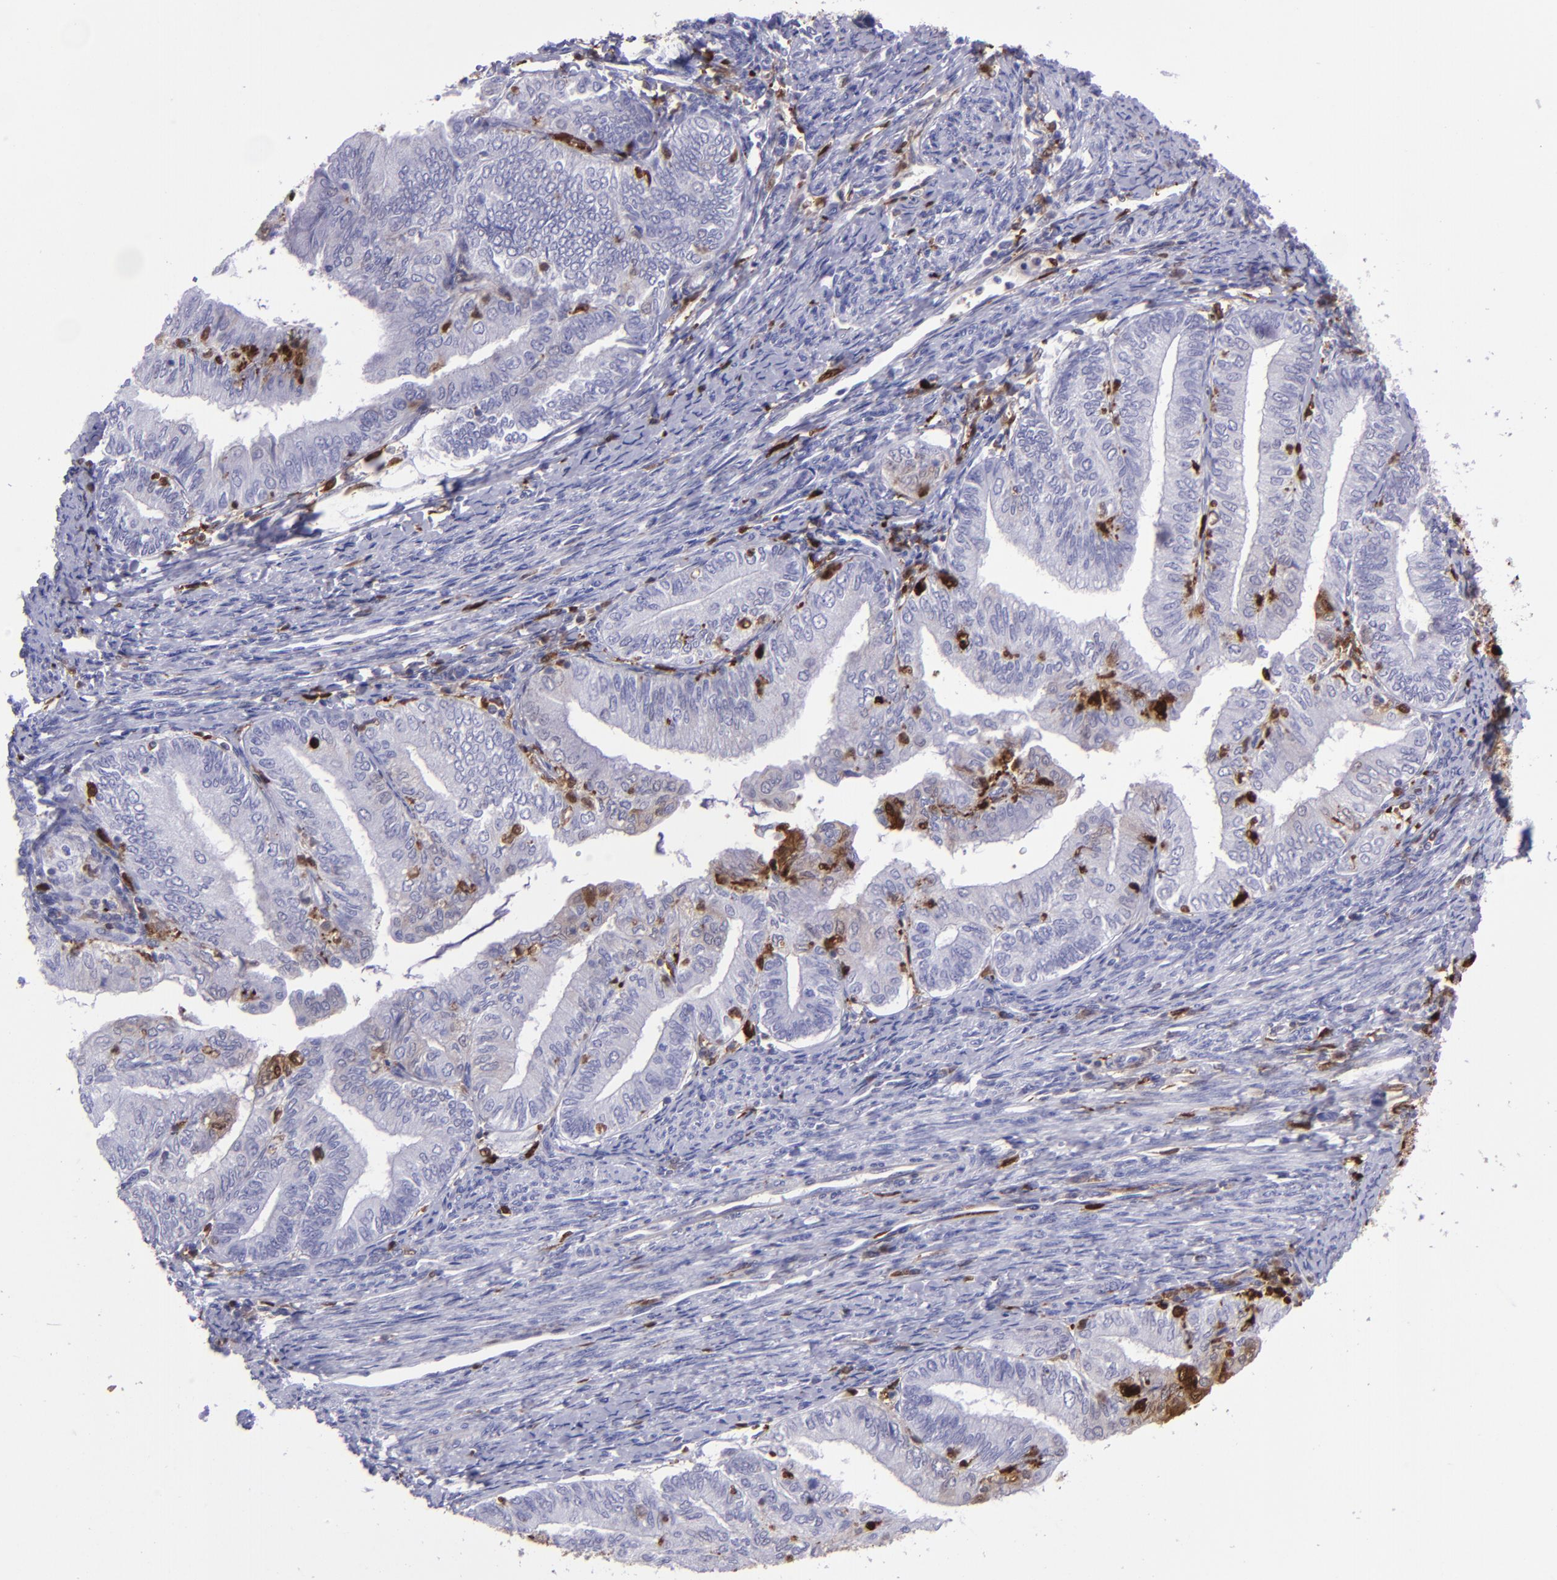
{"staining": {"intensity": "negative", "quantity": "none", "location": "none"}, "tissue": "endometrial cancer", "cell_type": "Tumor cells", "image_type": "cancer", "snomed": [{"axis": "morphology", "description": "Adenocarcinoma, NOS"}, {"axis": "topography", "description": "Endometrium"}], "caption": "The micrograph exhibits no staining of tumor cells in adenocarcinoma (endometrial).", "gene": "TYMP", "patient": {"sex": "female", "age": 66}}